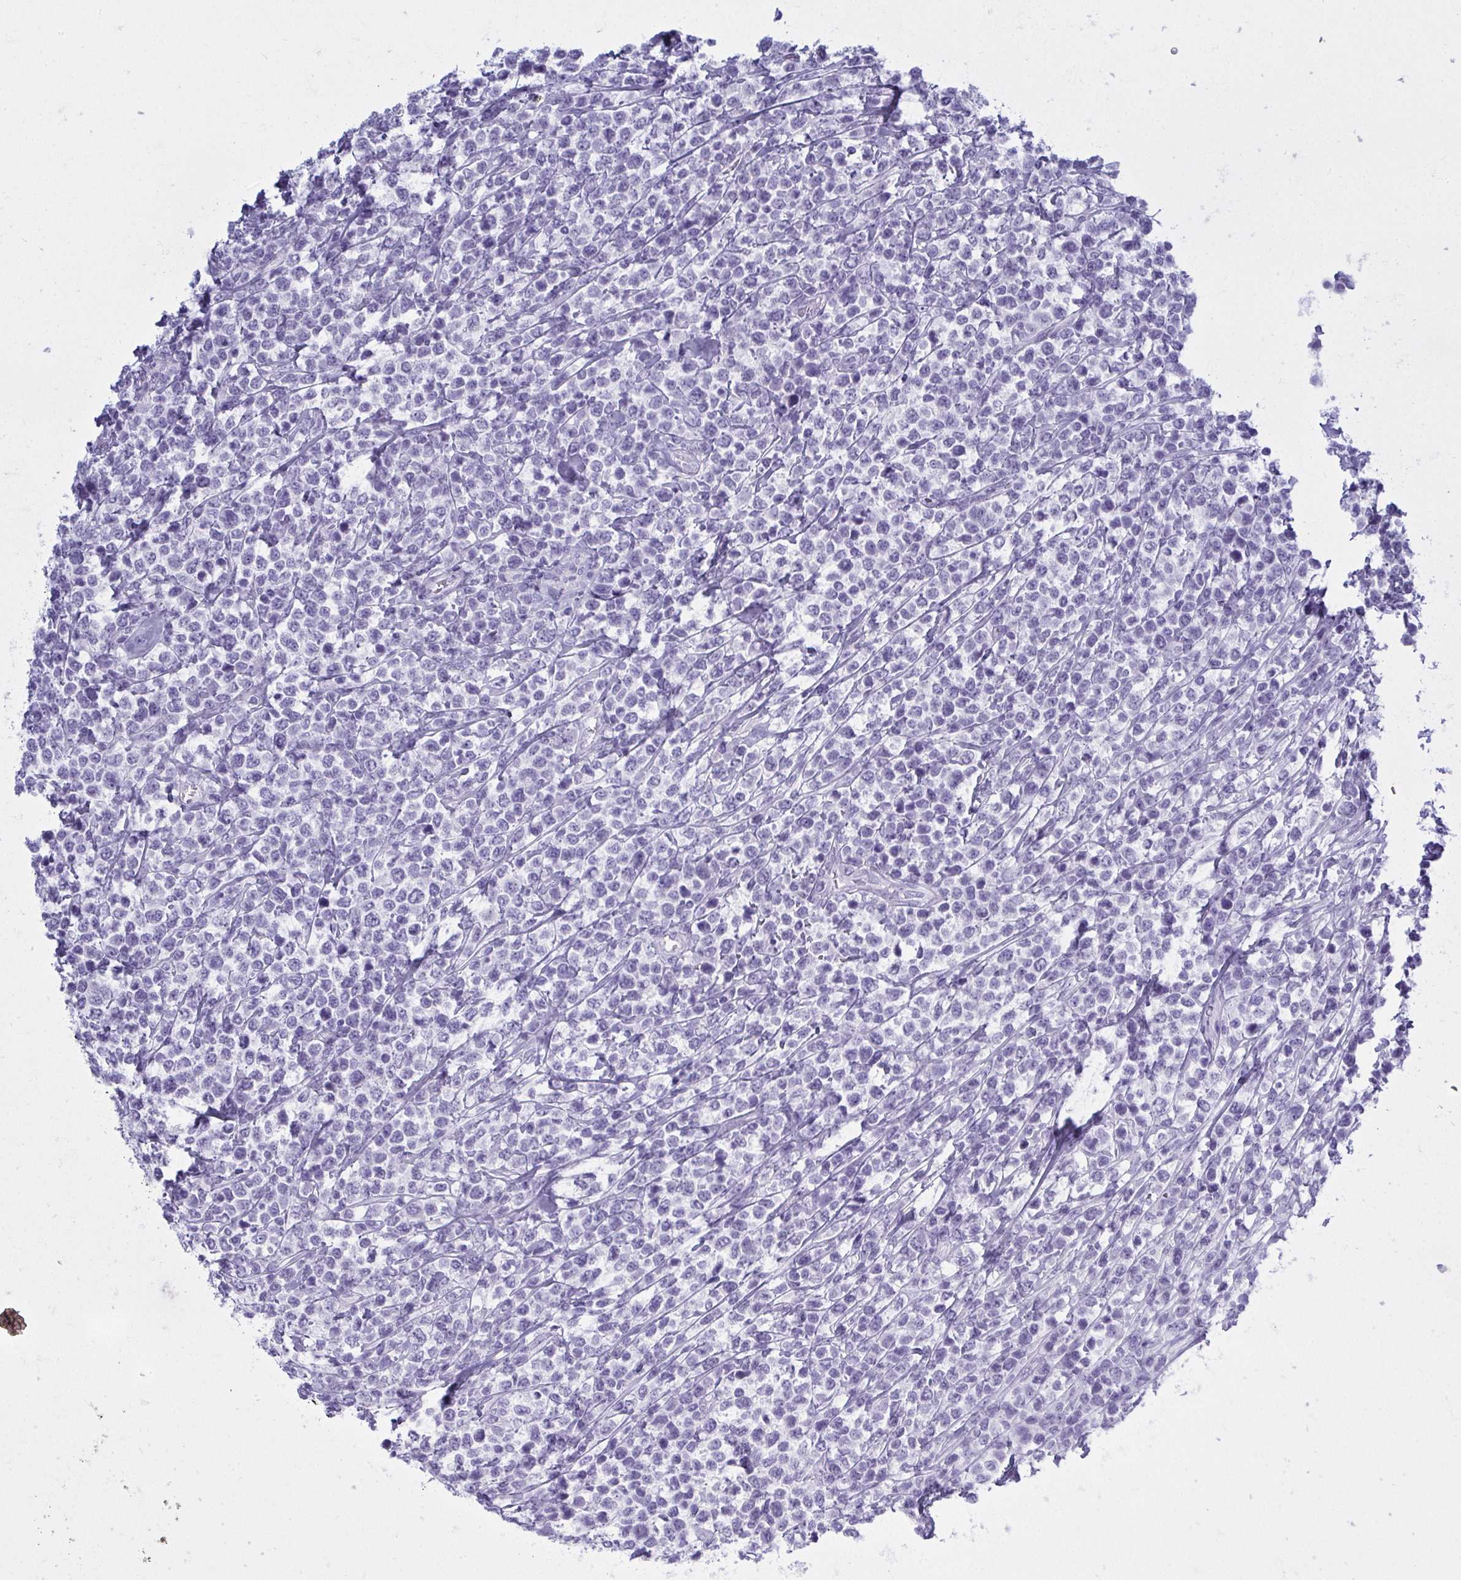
{"staining": {"intensity": "negative", "quantity": "none", "location": "none"}, "tissue": "lymphoma", "cell_type": "Tumor cells", "image_type": "cancer", "snomed": [{"axis": "morphology", "description": "Malignant lymphoma, non-Hodgkin's type, High grade"}, {"axis": "topography", "description": "Soft tissue"}], "caption": "There is no significant expression in tumor cells of lymphoma.", "gene": "QDPR", "patient": {"sex": "female", "age": 56}}